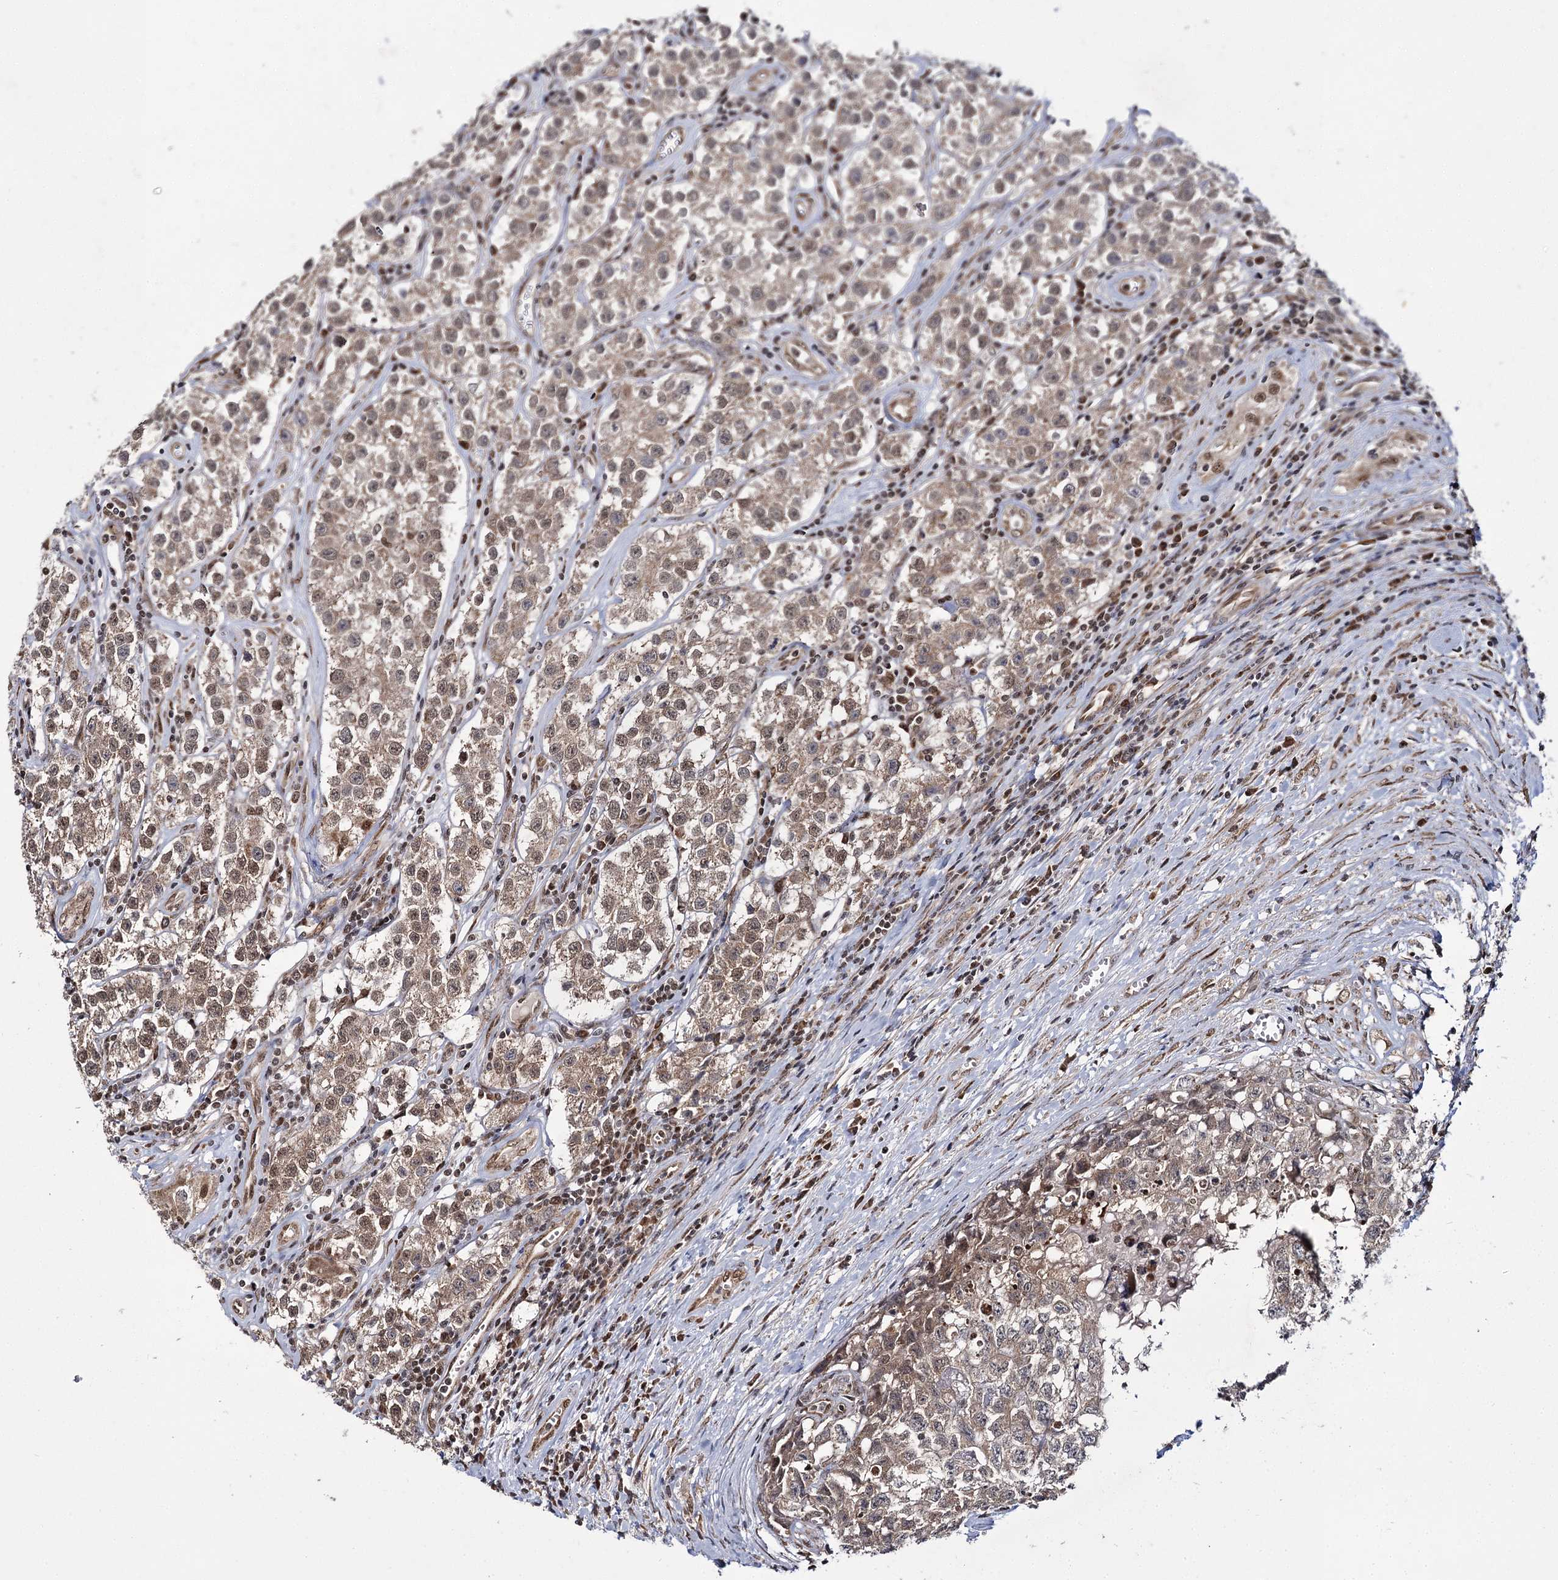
{"staining": {"intensity": "moderate", "quantity": ">75%", "location": "cytoplasmic/membranous,nuclear"}, "tissue": "testis cancer", "cell_type": "Tumor cells", "image_type": "cancer", "snomed": [{"axis": "morphology", "description": "Seminoma, NOS"}, {"axis": "morphology", "description": "Carcinoma, Embryonal, NOS"}, {"axis": "topography", "description": "Testis"}], "caption": "Testis embryonal carcinoma stained with a brown dye shows moderate cytoplasmic/membranous and nuclear positive positivity in about >75% of tumor cells.", "gene": "TRNT1", "patient": {"sex": "male", "age": 43}}